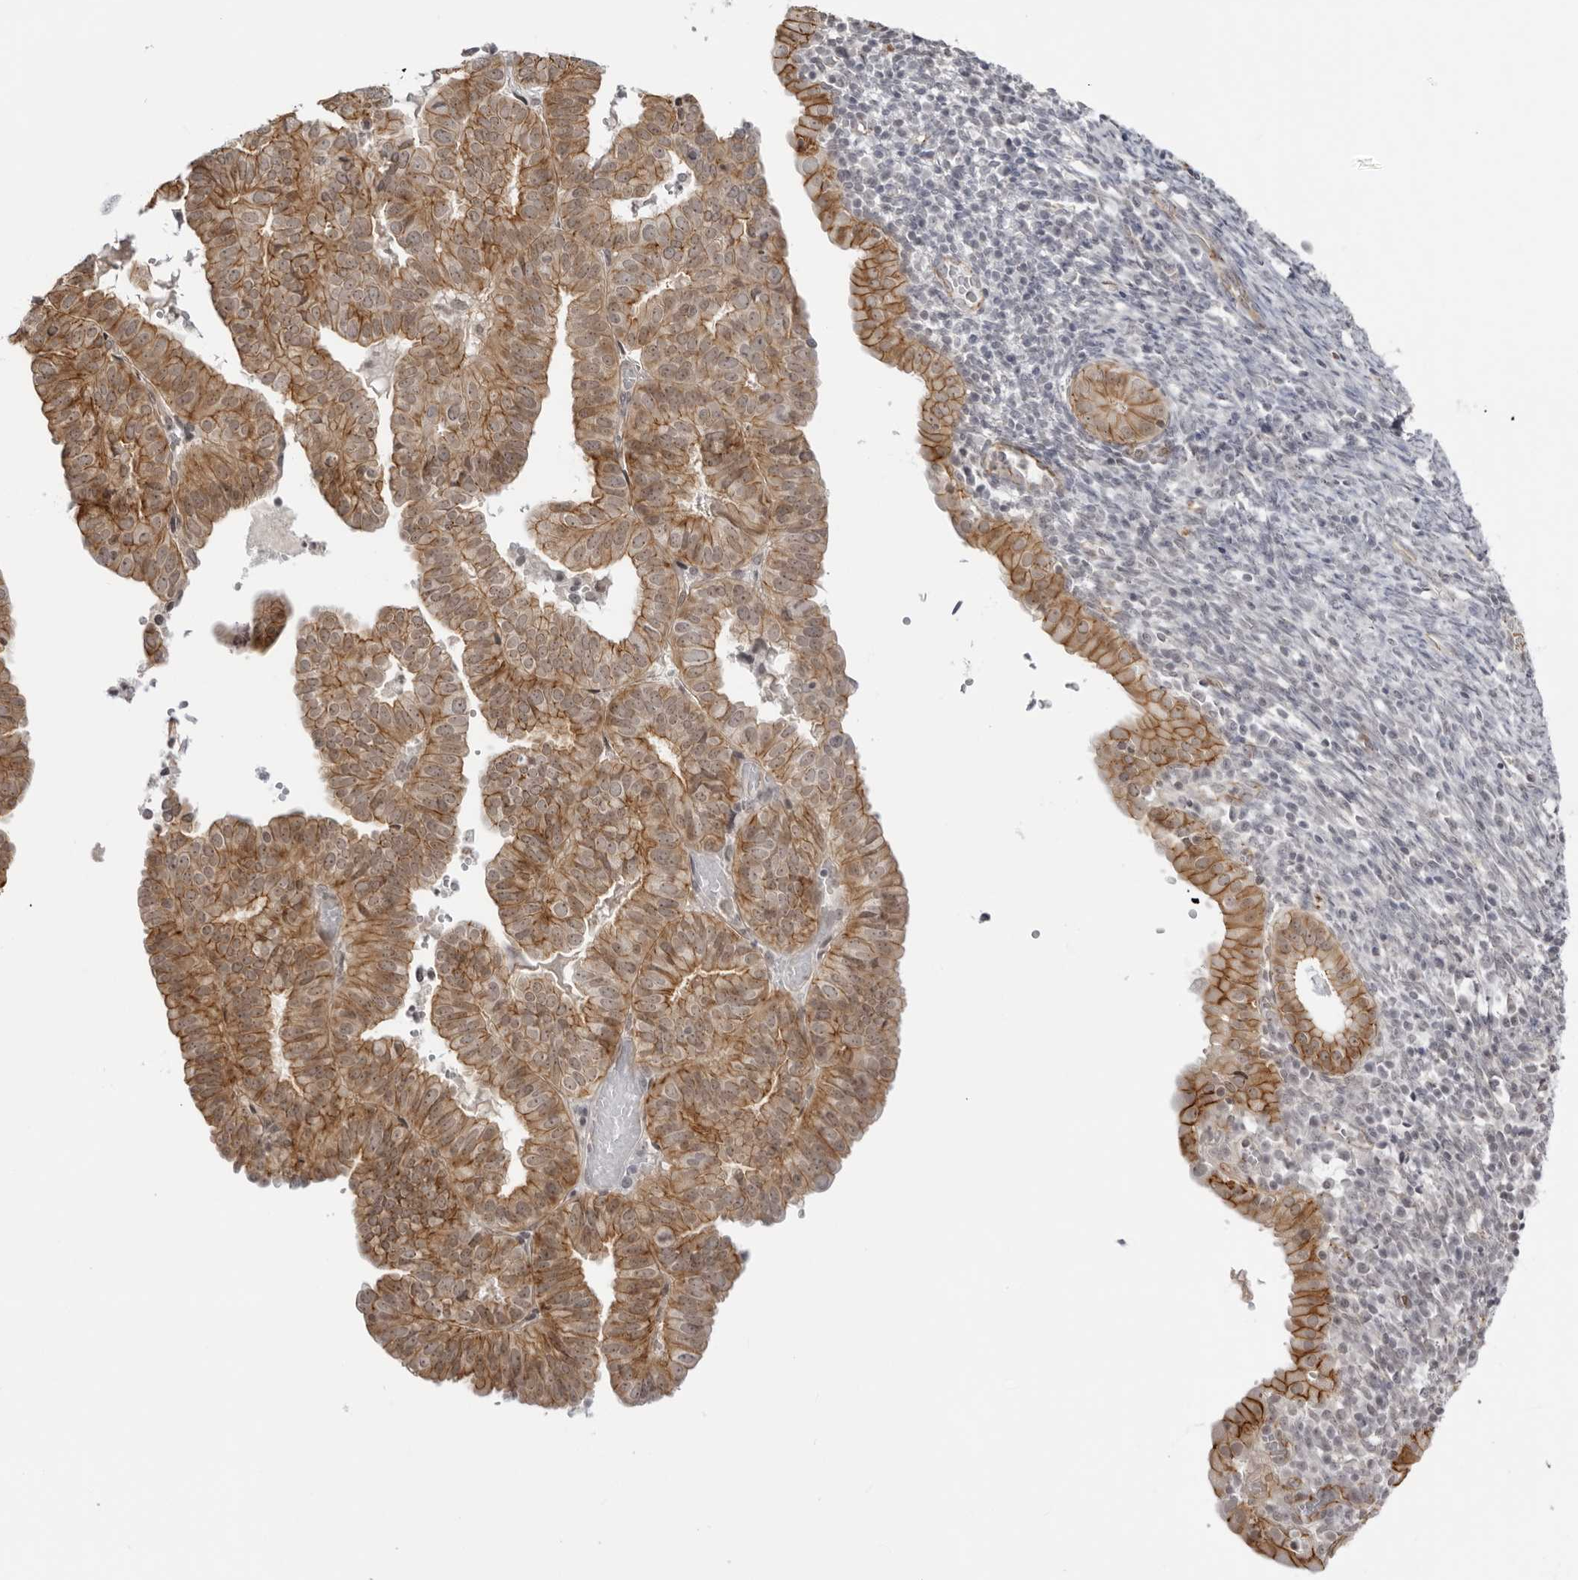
{"staining": {"intensity": "moderate", "quantity": ">75%", "location": "cytoplasmic/membranous"}, "tissue": "endometrial cancer", "cell_type": "Tumor cells", "image_type": "cancer", "snomed": [{"axis": "morphology", "description": "Adenocarcinoma, NOS"}, {"axis": "topography", "description": "Uterus"}], "caption": "High-power microscopy captured an immunohistochemistry (IHC) micrograph of adenocarcinoma (endometrial), revealing moderate cytoplasmic/membranous expression in about >75% of tumor cells.", "gene": "TRAPPC3", "patient": {"sex": "female", "age": 77}}